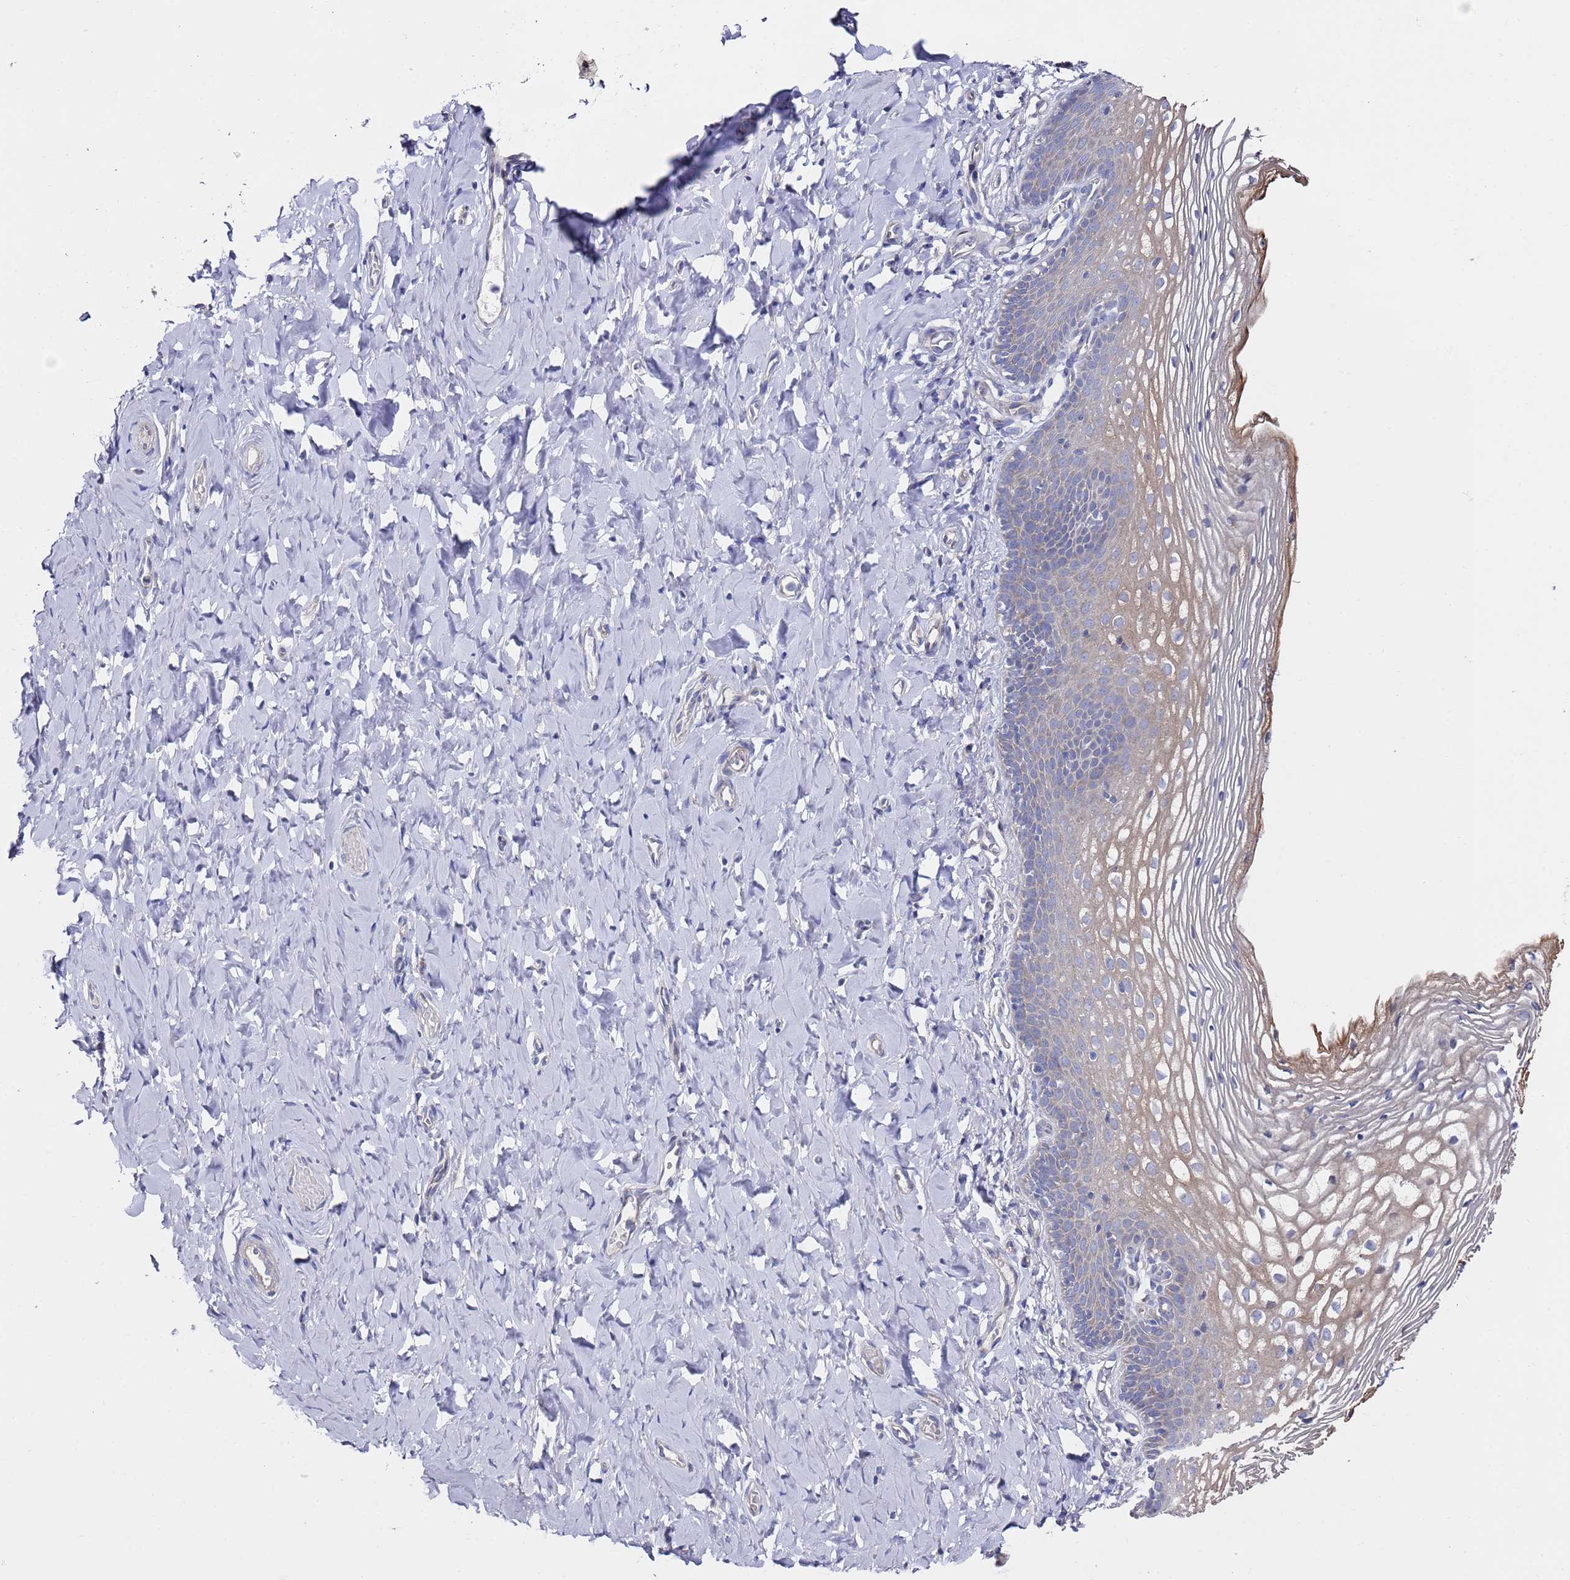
{"staining": {"intensity": "moderate", "quantity": "<25%", "location": "cytoplasmic/membranous"}, "tissue": "vagina", "cell_type": "Squamous epithelial cells", "image_type": "normal", "snomed": [{"axis": "morphology", "description": "Normal tissue, NOS"}, {"axis": "topography", "description": "Vagina"}], "caption": "Immunohistochemistry of normal human vagina exhibits low levels of moderate cytoplasmic/membranous staining in about <25% of squamous epithelial cells.", "gene": "SCAPER", "patient": {"sex": "female", "age": 60}}